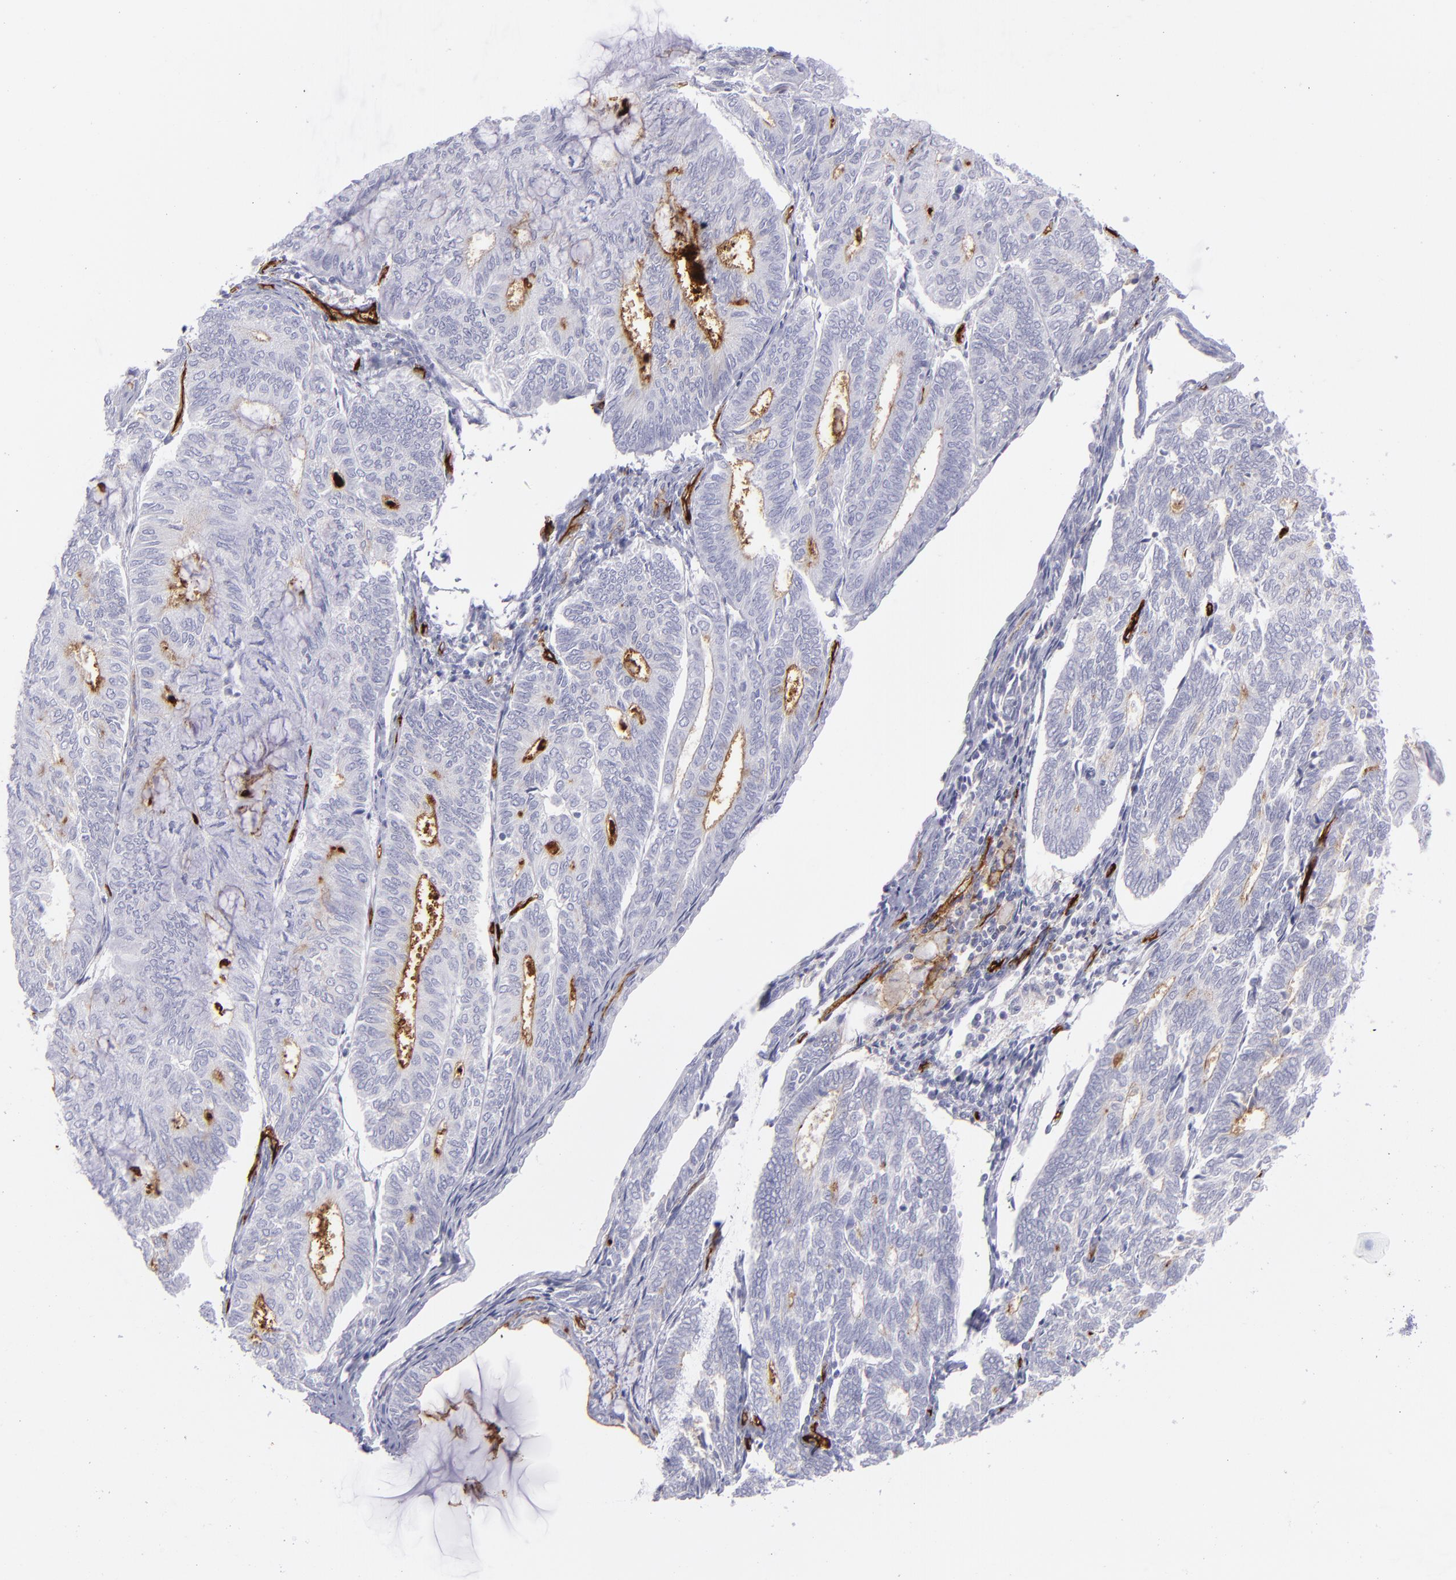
{"staining": {"intensity": "negative", "quantity": "none", "location": "none"}, "tissue": "endometrial cancer", "cell_type": "Tumor cells", "image_type": "cancer", "snomed": [{"axis": "morphology", "description": "Adenocarcinoma, NOS"}, {"axis": "topography", "description": "Endometrium"}], "caption": "Human endometrial cancer (adenocarcinoma) stained for a protein using immunohistochemistry (IHC) exhibits no expression in tumor cells.", "gene": "ACE", "patient": {"sex": "female", "age": 59}}